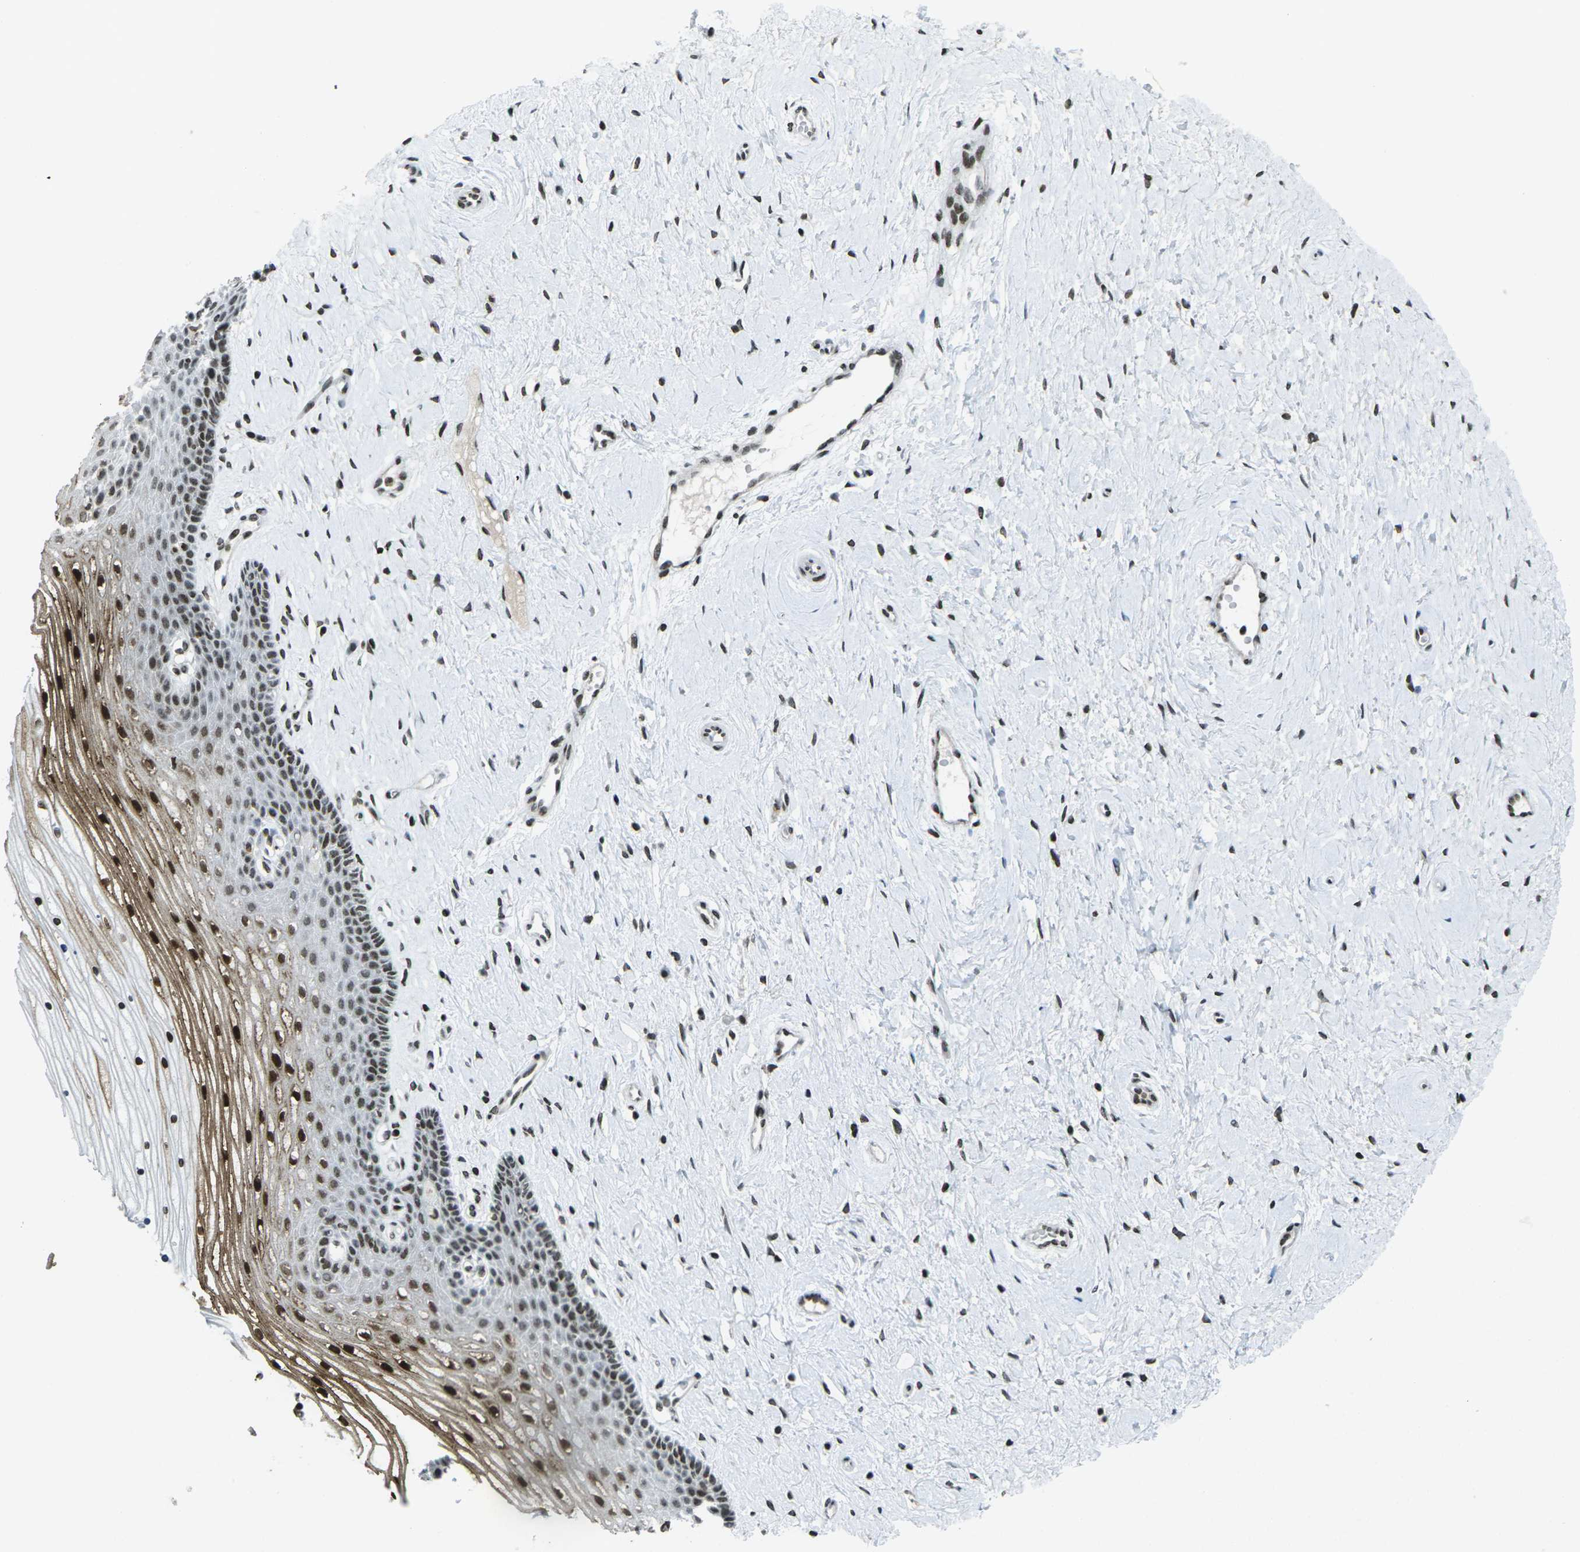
{"staining": {"intensity": "strong", "quantity": "25%-75%", "location": "cytoplasmic/membranous,nuclear"}, "tissue": "cervix", "cell_type": "Squamous epithelial cells", "image_type": "normal", "snomed": [{"axis": "morphology", "description": "Normal tissue, NOS"}, {"axis": "topography", "description": "Cervix"}], "caption": "Protein expression analysis of benign human cervix reveals strong cytoplasmic/membranous,nuclear expression in about 25%-75% of squamous epithelial cells.", "gene": "EME1", "patient": {"sex": "female", "age": 39}}